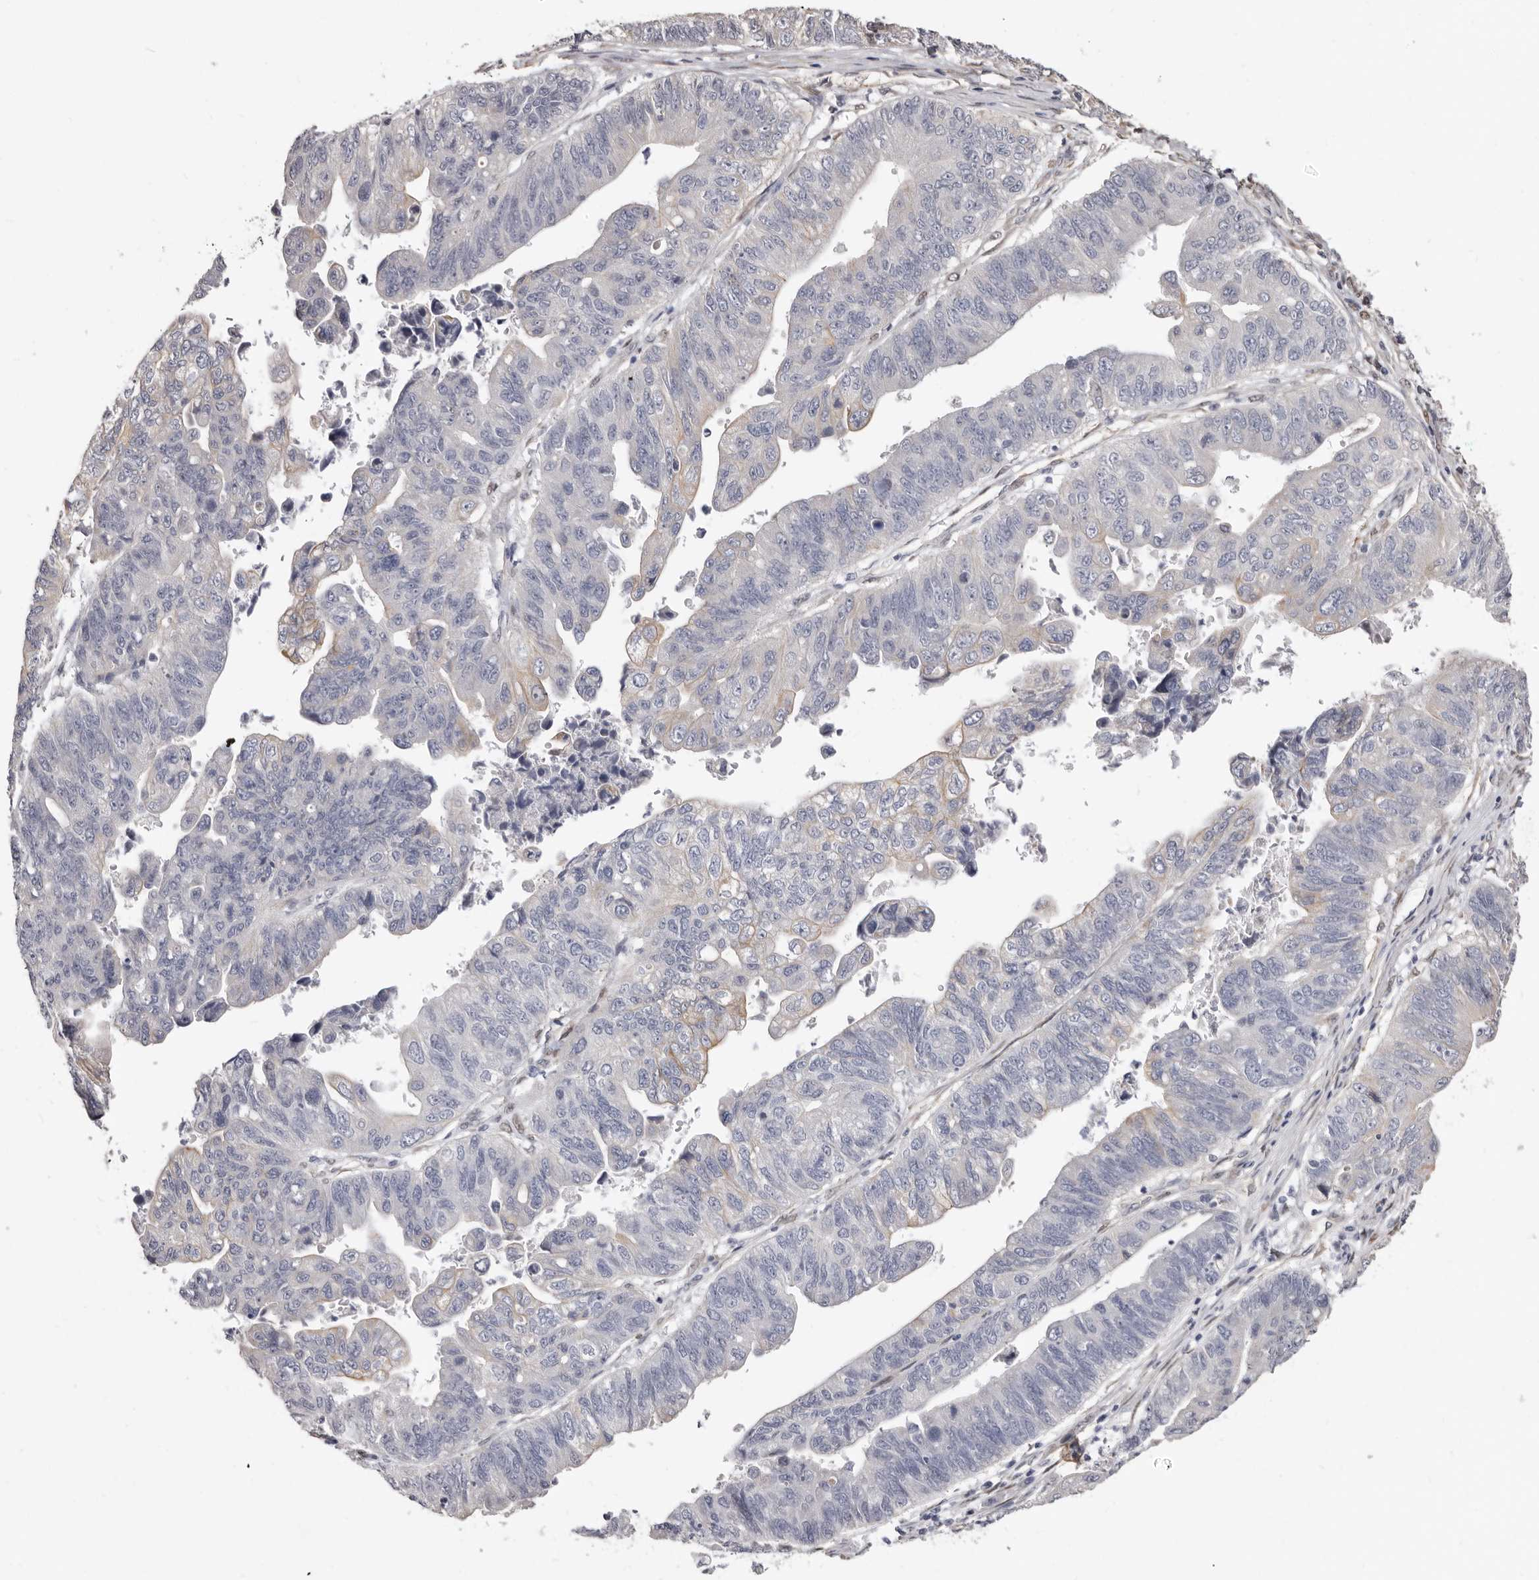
{"staining": {"intensity": "negative", "quantity": "none", "location": "none"}, "tissue": "stomach cancer", "cell_type": "Tumor cells", "image_type": "cancer", "snomed": [{"axis": "morphology", "description": "Adenocarcinoma, NOS"}, {"axis": "topography", "description": "Stomach"}], "caption": "Immunohistochemical staining of stomach adenocarcinoma displays no significant positivity in tumor cells.", "gene": "KHDRBS2", "patient": {"sex": "male", "age": 59}}